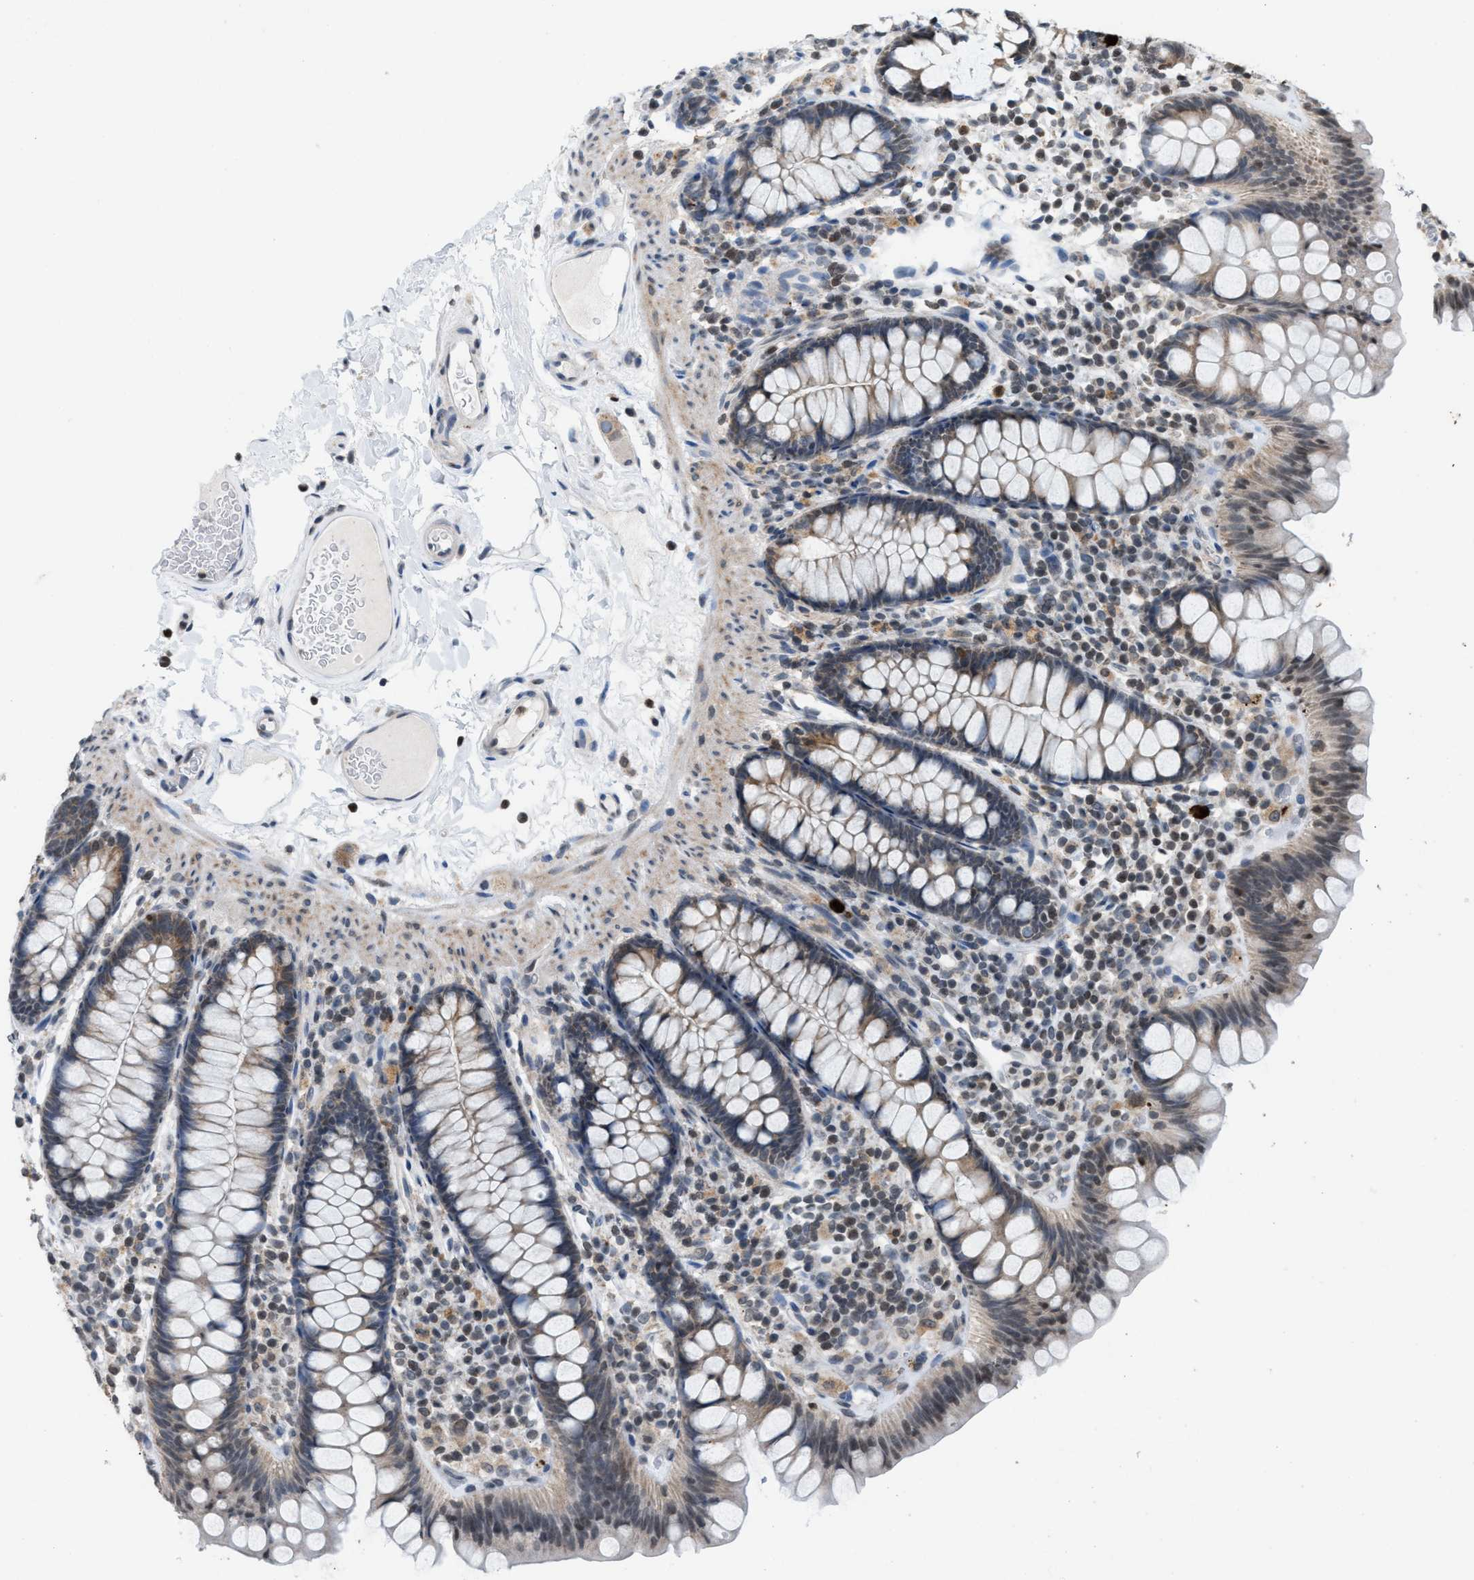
{"staining": {"intensity": "negative", "quantity": "none", "location": "none"}, "tissue": "colon", "cell_type": "Endothelial cells", "image_type": "normal", "snomed": [{"axis": "morphology", "description": "Normal tissue, NOS"}, {"axis": "topography", "description": "Colon"}], "caption": "Micrograph shows no protein staining in endothelial cells of benign colon.", "gene": "PRUNE2", "patient": {"sex": "female", "age": 80}}